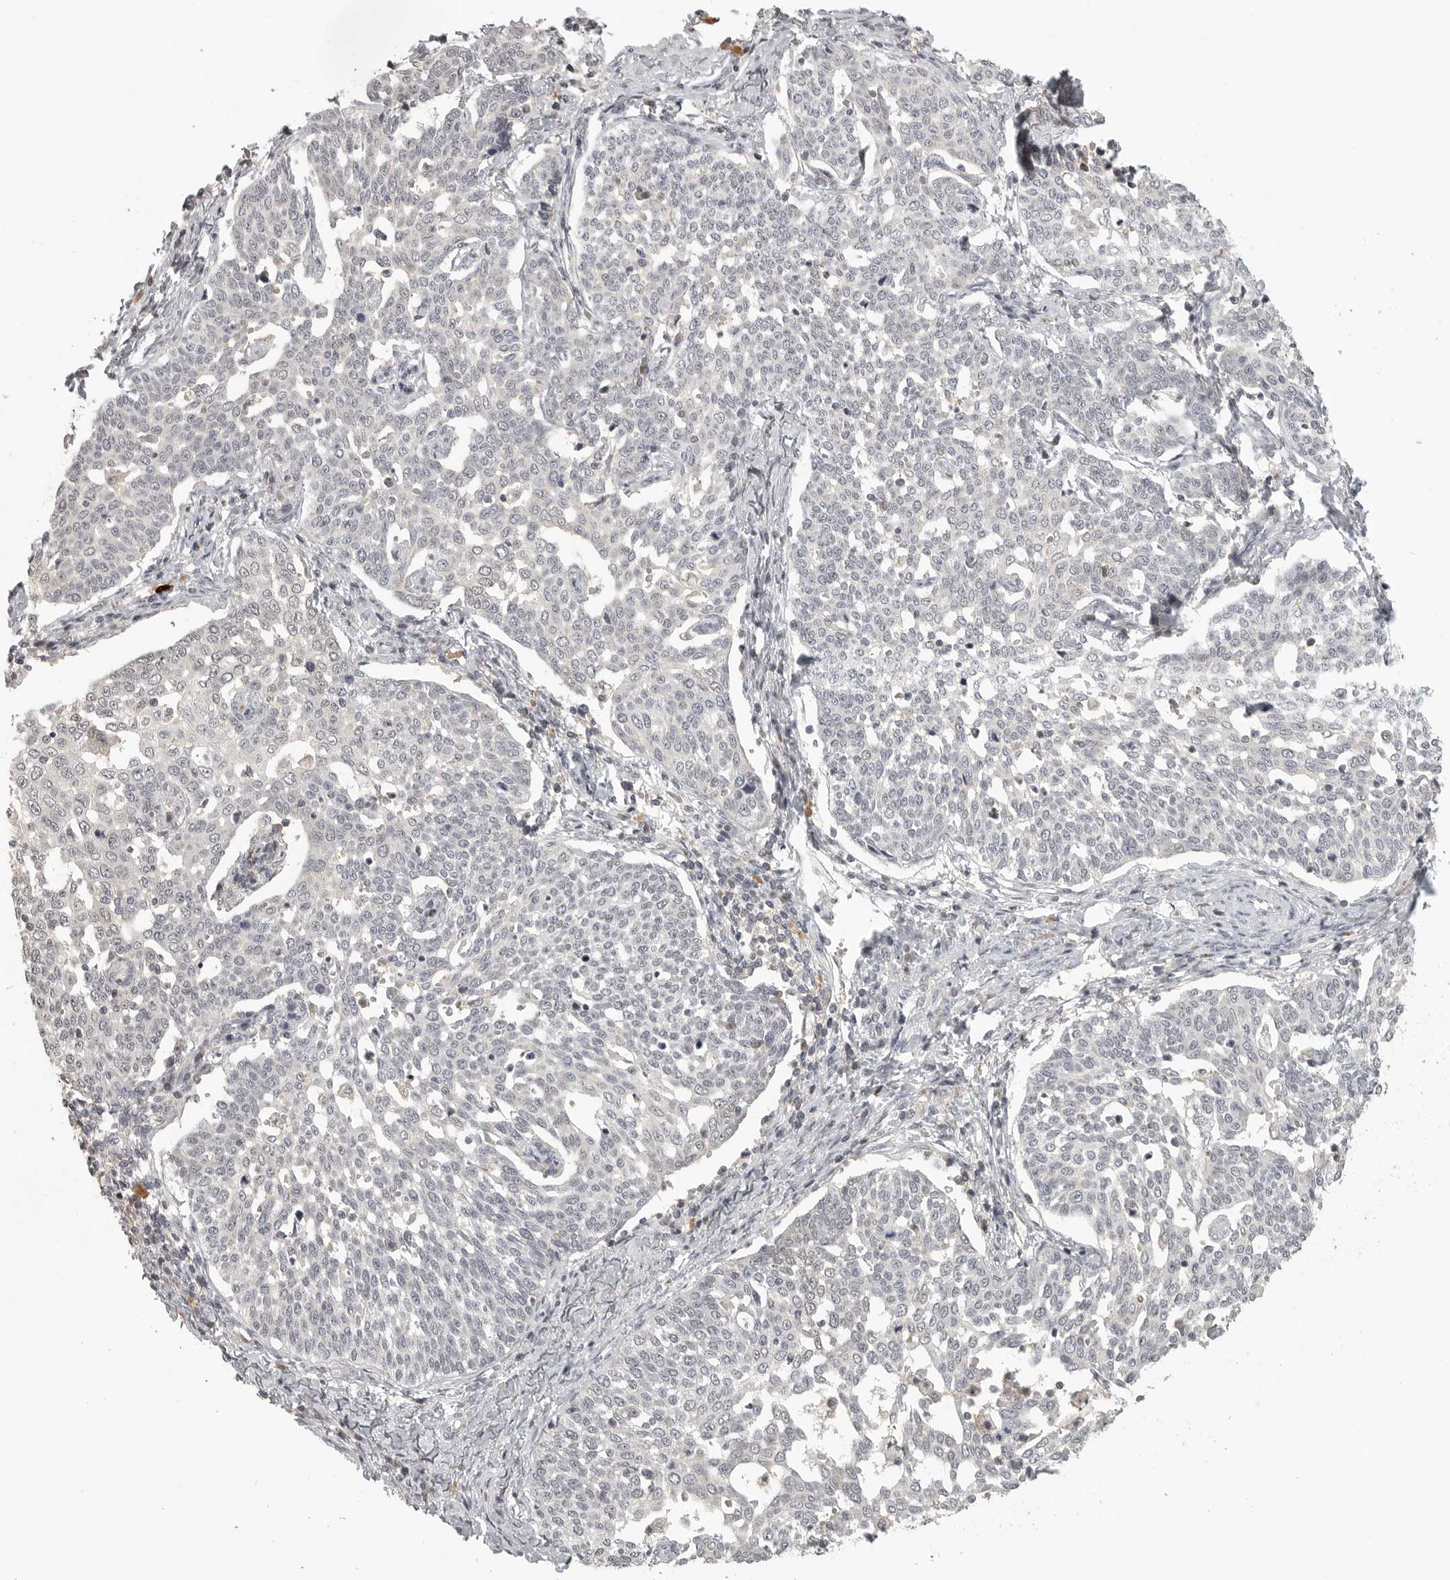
{"staining": {"intensity": "negative", "quantity": "none", "location": "none"}, "tissue": "cervical cancer", "cell_type": "Tumor cells", "image_type": "cancer", "snomed": [{"axis": "morphology", "description": "Squamous cell carcinoma, NOS"}, {"axis": "topography", "description": "Cervix"}], "caption": "Tumor cells are negative for brown protein staining in cervical squamous cell carcinoma.", "gene": "UROD", "patient": {"sex": "female", "age": 34}}